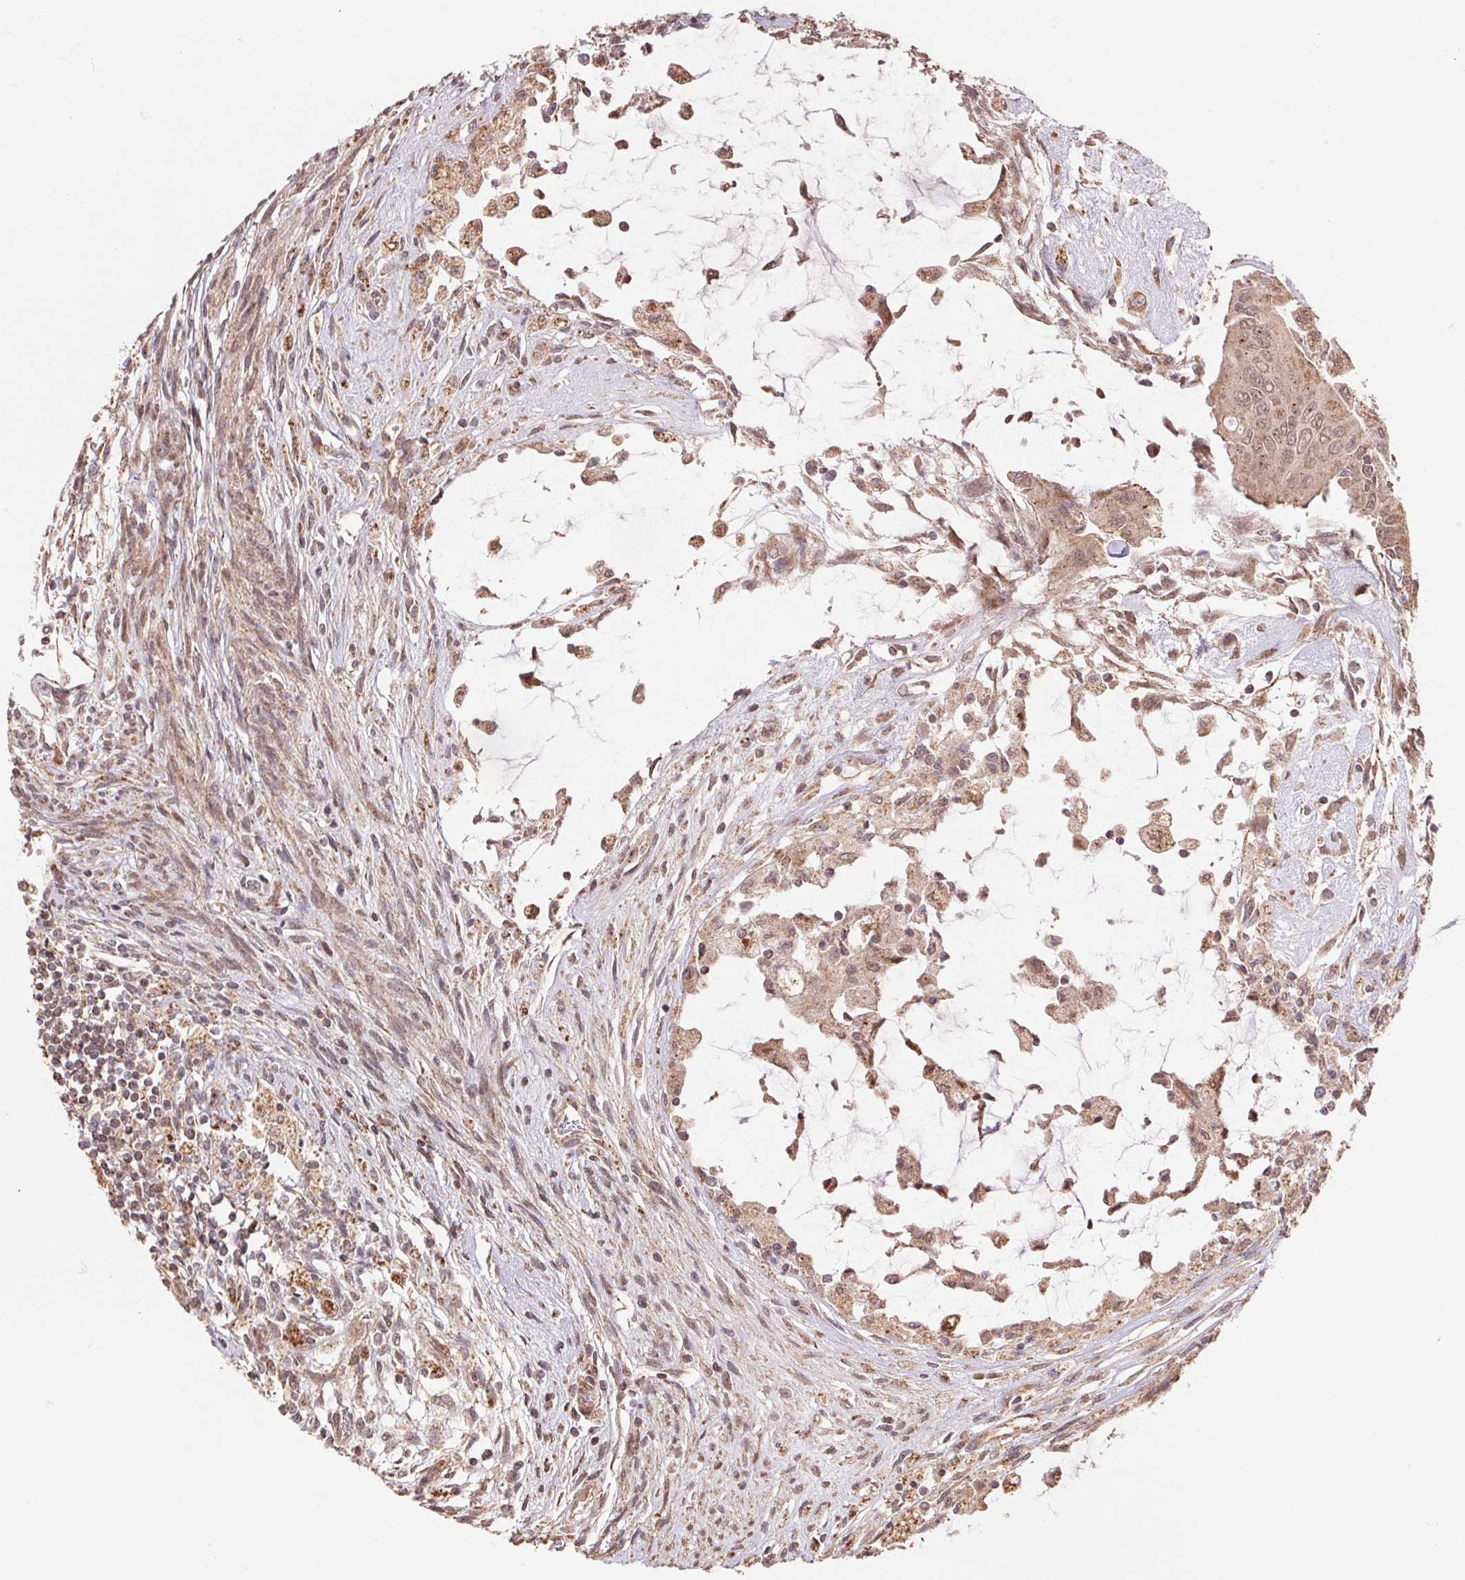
{"staining": {"intensity": "weak", "quantity": ">75%", "location": "cytoplasmic/membranous,nuclear"}, "tissue": "testis cancer", "cell_type": "Tumor cells", "image_type": "cancer", "snomed": [{"axis": "morphology", "description": "Carcinoma, Embryonal, NOS"}, {"axis": "topography", "description": "Testis"}], "caption": "Protein analysis of testis cancer tissue demonstrates weak cytoplasmic/membranous and nuclear staining in about >75% of tumor cells.", "gene": "PDHA1", "patient": {"sex": "male", "age": 37}}